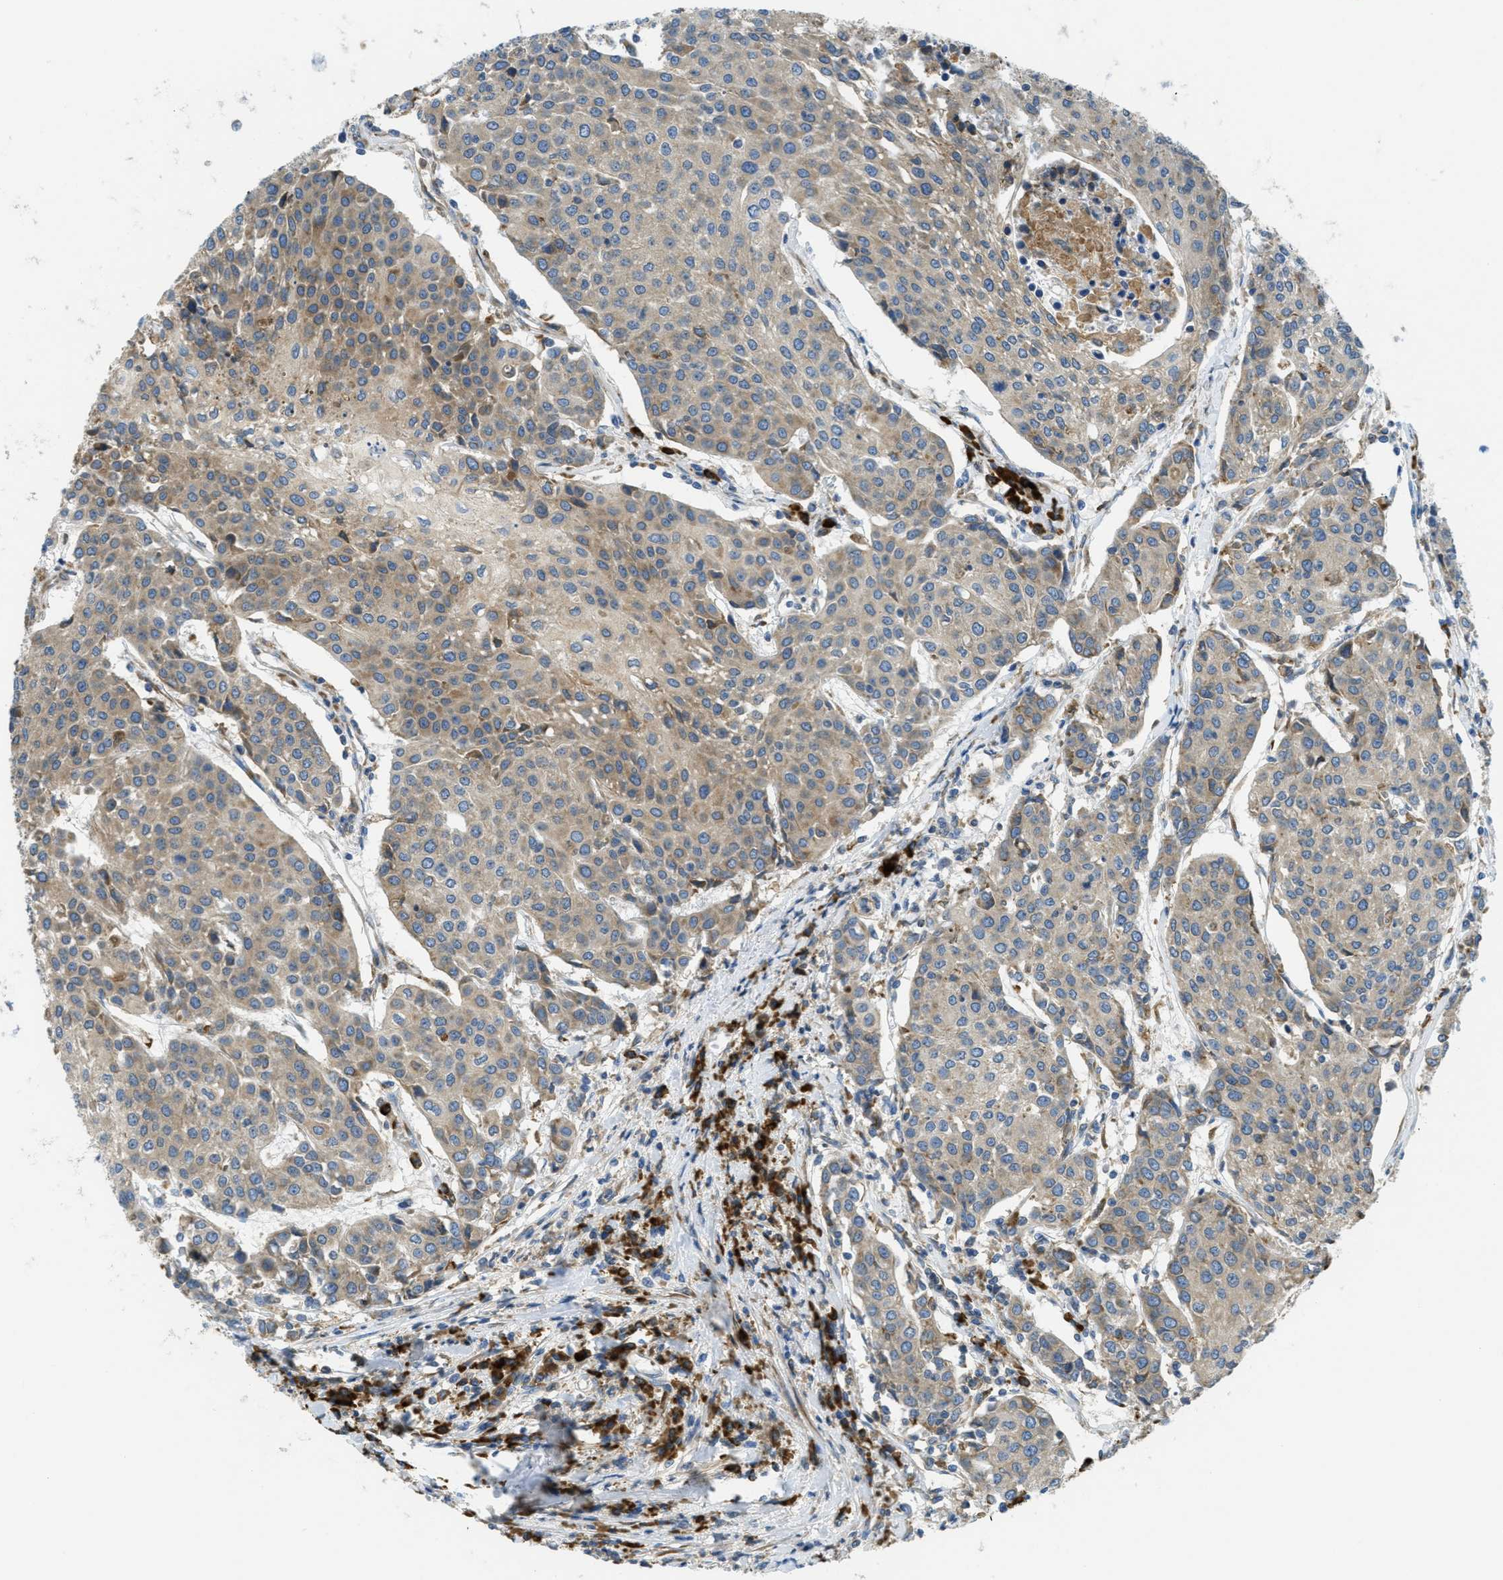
{"staining": {"intensity": "weak", "quantity": "25%-75%", "location": "cytoplasmic/membranous"}, "tissue": "urothelial cancer", "cell_type": "Tumor cells", "image_type": "cancer", "snomed": [{"axis": "morphology", "description": "Urothelial carcinoma, High grade"}, {"axis": "topography", "description": "Urinary bladder"}], "caption": "IHC staining of urothelial cancer, which reveals low levels of weak cytoplasmic/membranous expression in approximately 25%-75% of tumor cells indicating weak cytoplasmic/membranous protein staining. The staining was performed using DAB (3,3'-diaminobenzidine) (brown) for protein detection and nuclei were counterstained in hematoxylin (blue).", "gene": "SSR1", "patient": {"sex": "female", "age": 85}}